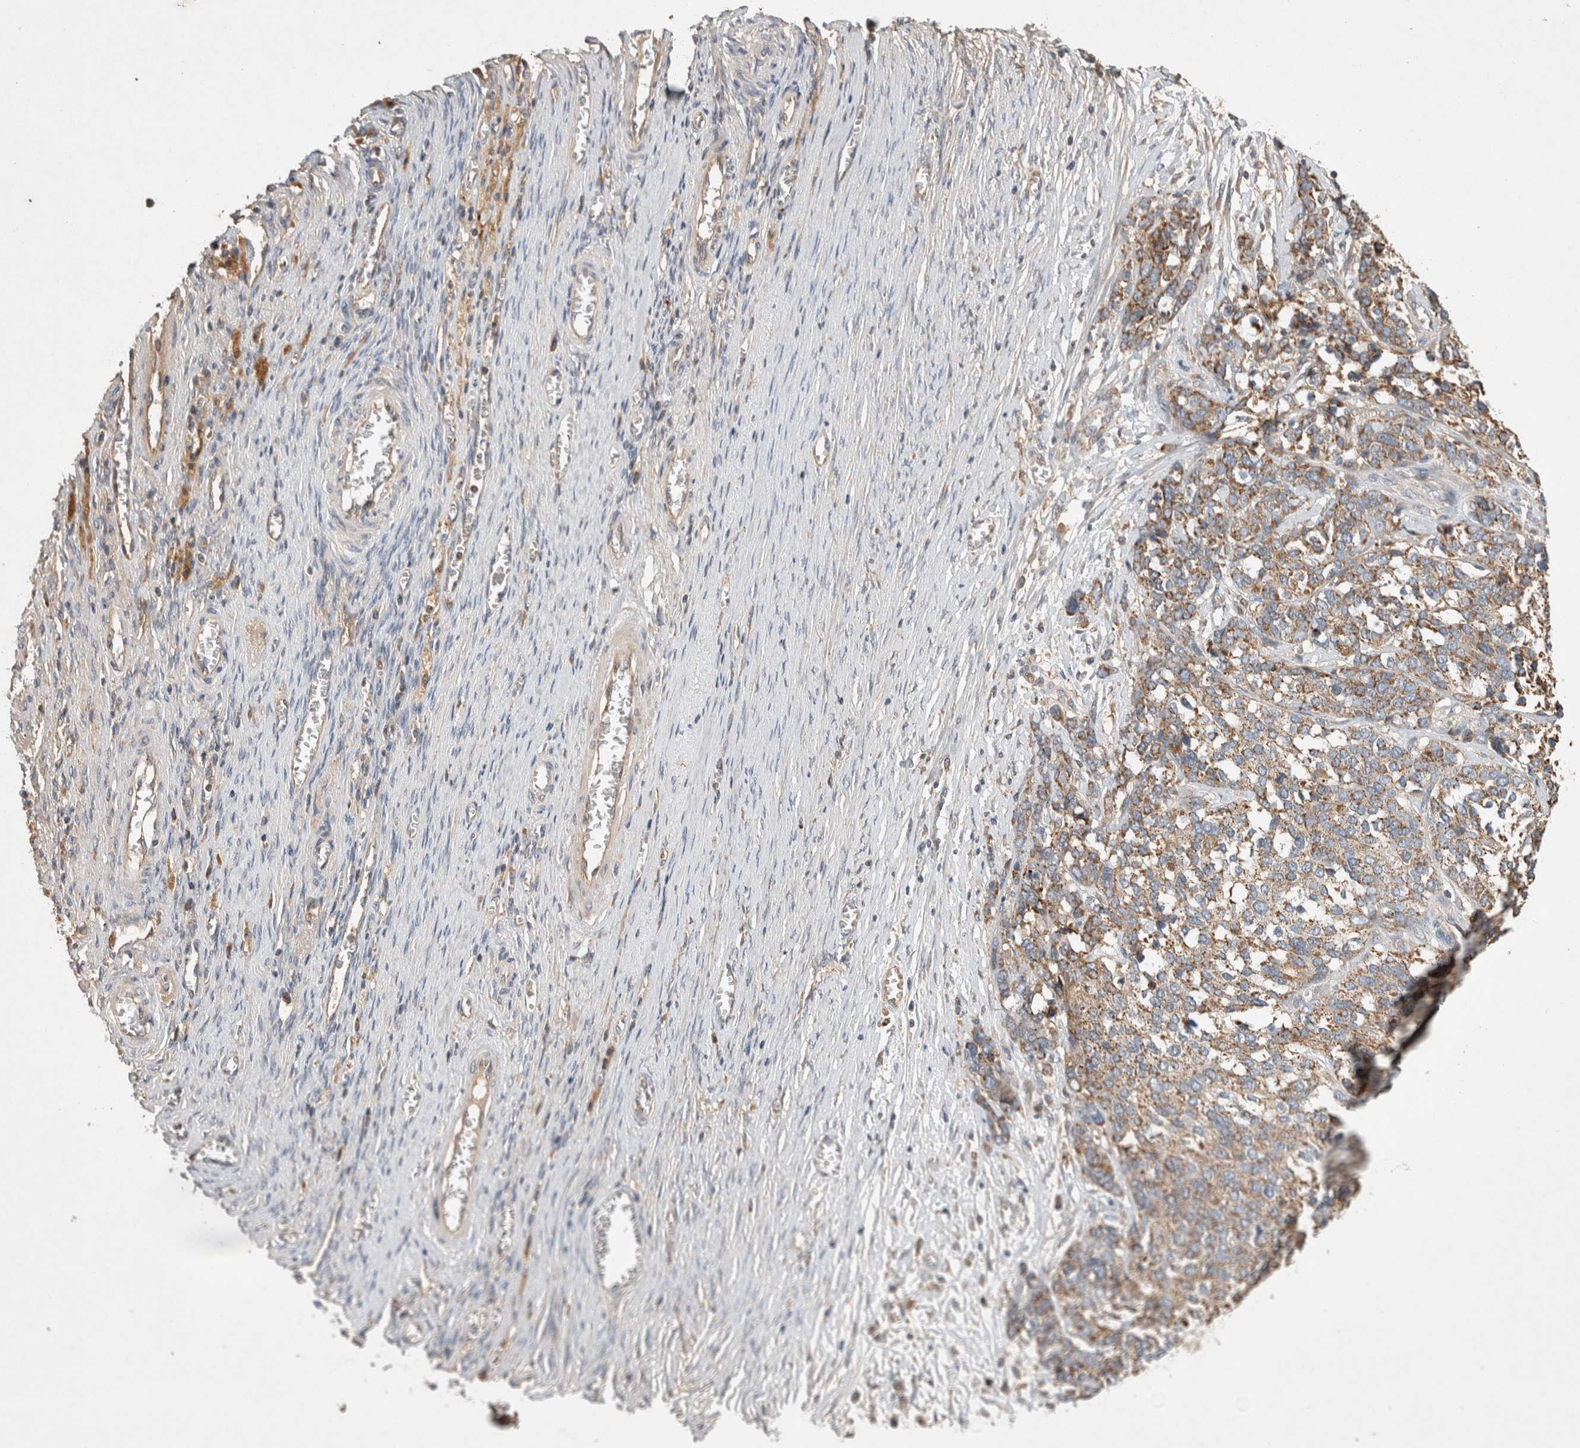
{"staining": {"intensity": "moderate", "quantity": ">75%", "location": "cytoplasmic/membranous"}, "tissue": "ovarian cancer", "cell_type": "Tumor cells", "image_type": "cancer", "snomed": [{"axis": "morphology", "description": "Cystadenocarcinoma, serous, NOS"}, {"axis": "topography", "description": "Ovary"}], "caption": "This micrograph exhibits immunohistochemistry (IHC) staining of human serous cystadenocarcinoma (ovarian), with medium moderate cytoplasmic/membranous staining in about >75% of tumor cells.", "gene": "SERAC1", "patient": {"sex": "female", "age": 44}}